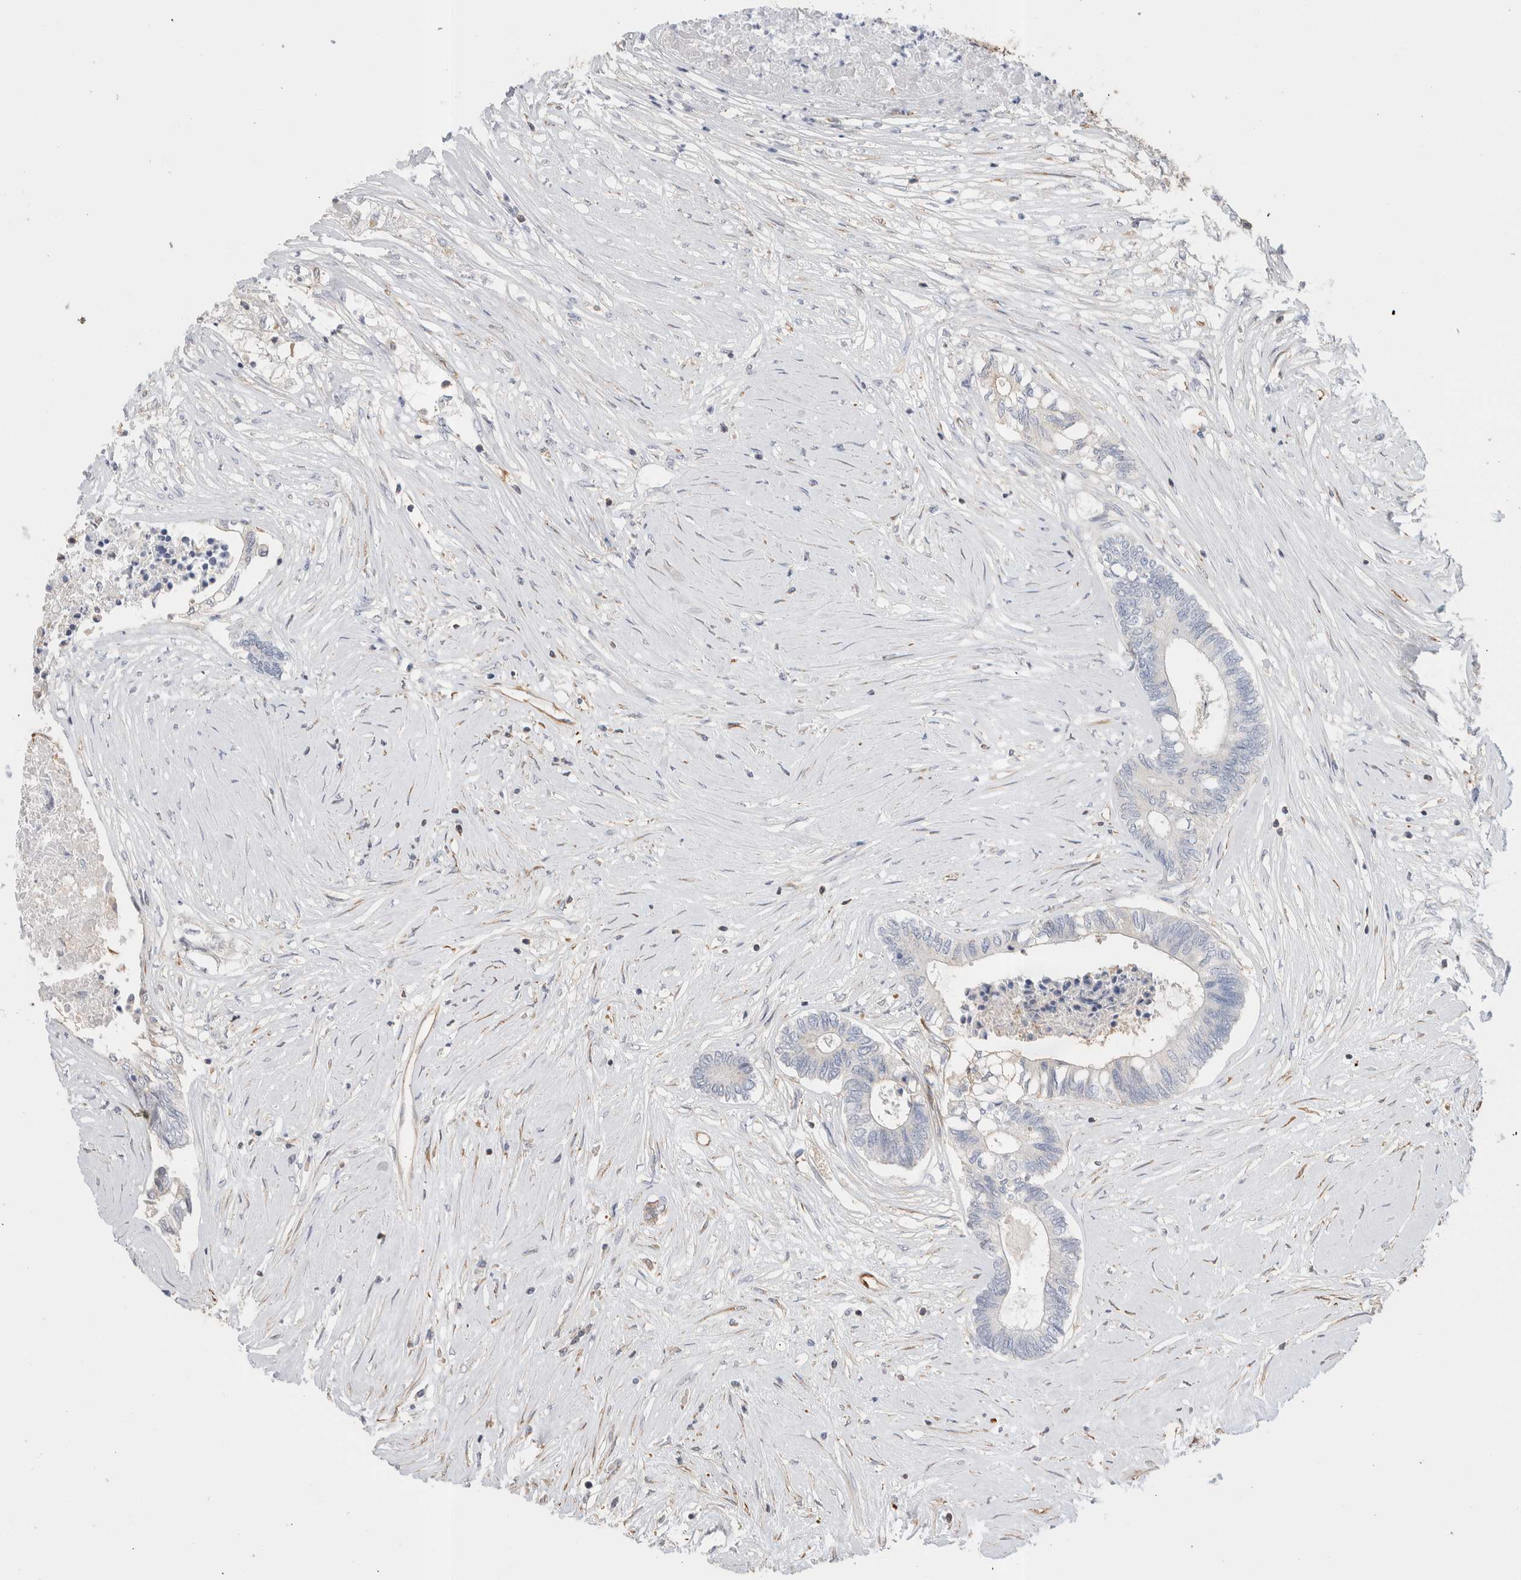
{"staining": {"intensity": "negative", "quantity": "none", "location": "none"}, "tissue": "colorectal cancer", "cell_type": "Tumor cells", "image_type": "cancer", "snomed": [{"axis": "morphology", "description": "Adenocarcinoma, NOS"}, {"axis": "topography", "description": "Rectum"}], "caption": "This is an IHC micrograph of human colorectal adenocarcinoma. There is no expression in tumor cells.", "gene": "CAPN2", "patient": {"sex": "male", "age": 63}}